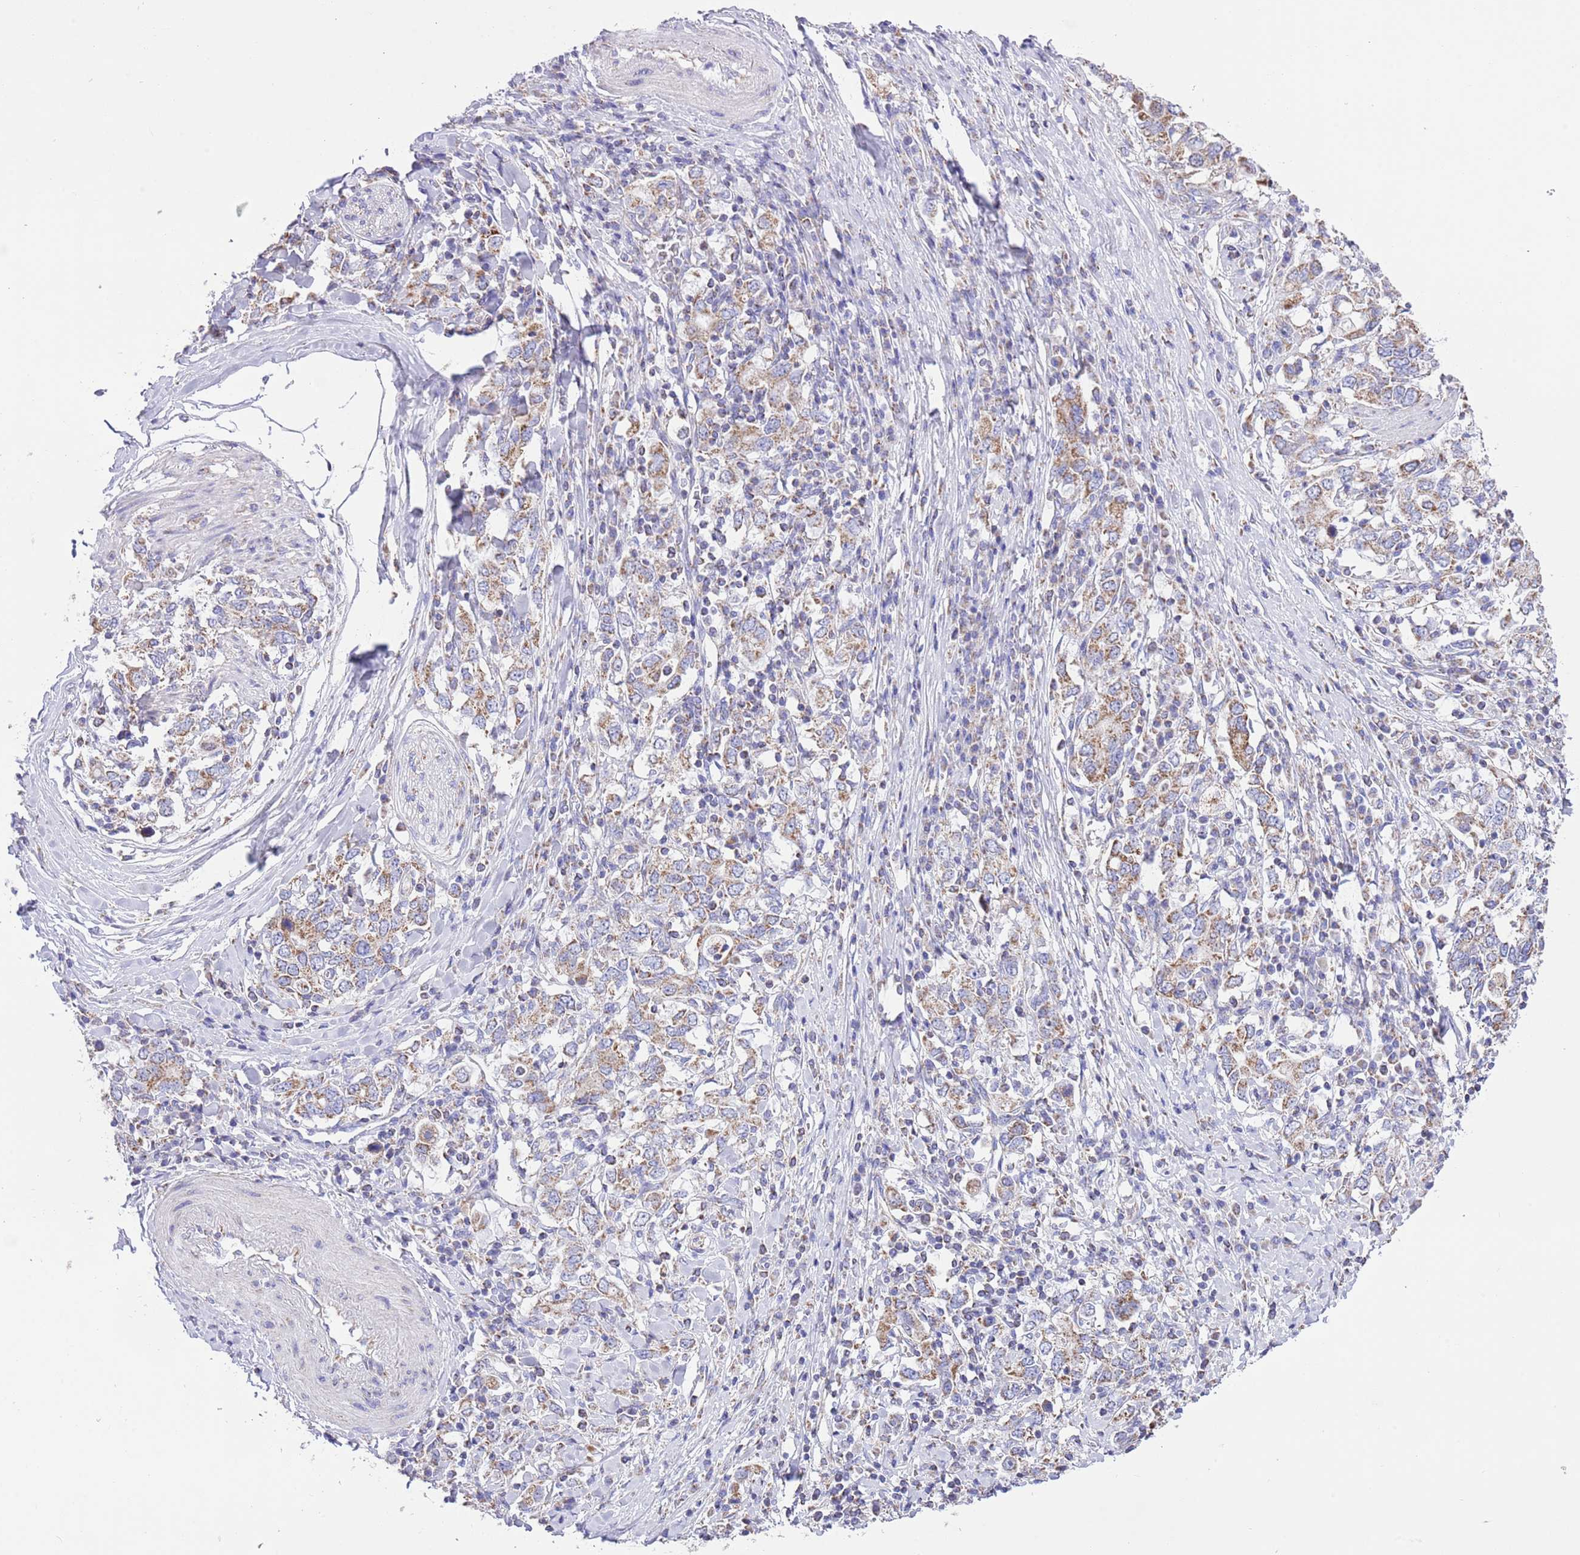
{"staining": {"intensity": "moderate", "quantity": ">75%", "location": "cytoplasmic/membranous"}, "tissue": "stomach cancer", "cell_type": "Tumor cells", "image_type": "cancer", "snomed": [{"axis": "morphology", "description": "Adenocarcinoma, NOS"}, {"axis": "topography", "description": "Stomach, upper"}, {"axis": "topography", "description": "Stomach"}], "caption": "DAB (3,3'-diaminobenzidine) immunohistochemical staining of human adenocarcinoma (stomach) shows moderate cytoplasmic/membranous protein staining in approximately >75% of tumor cells.", "gene": "TEKTIP1", "patient": {"sex": "male", "age": 62}}